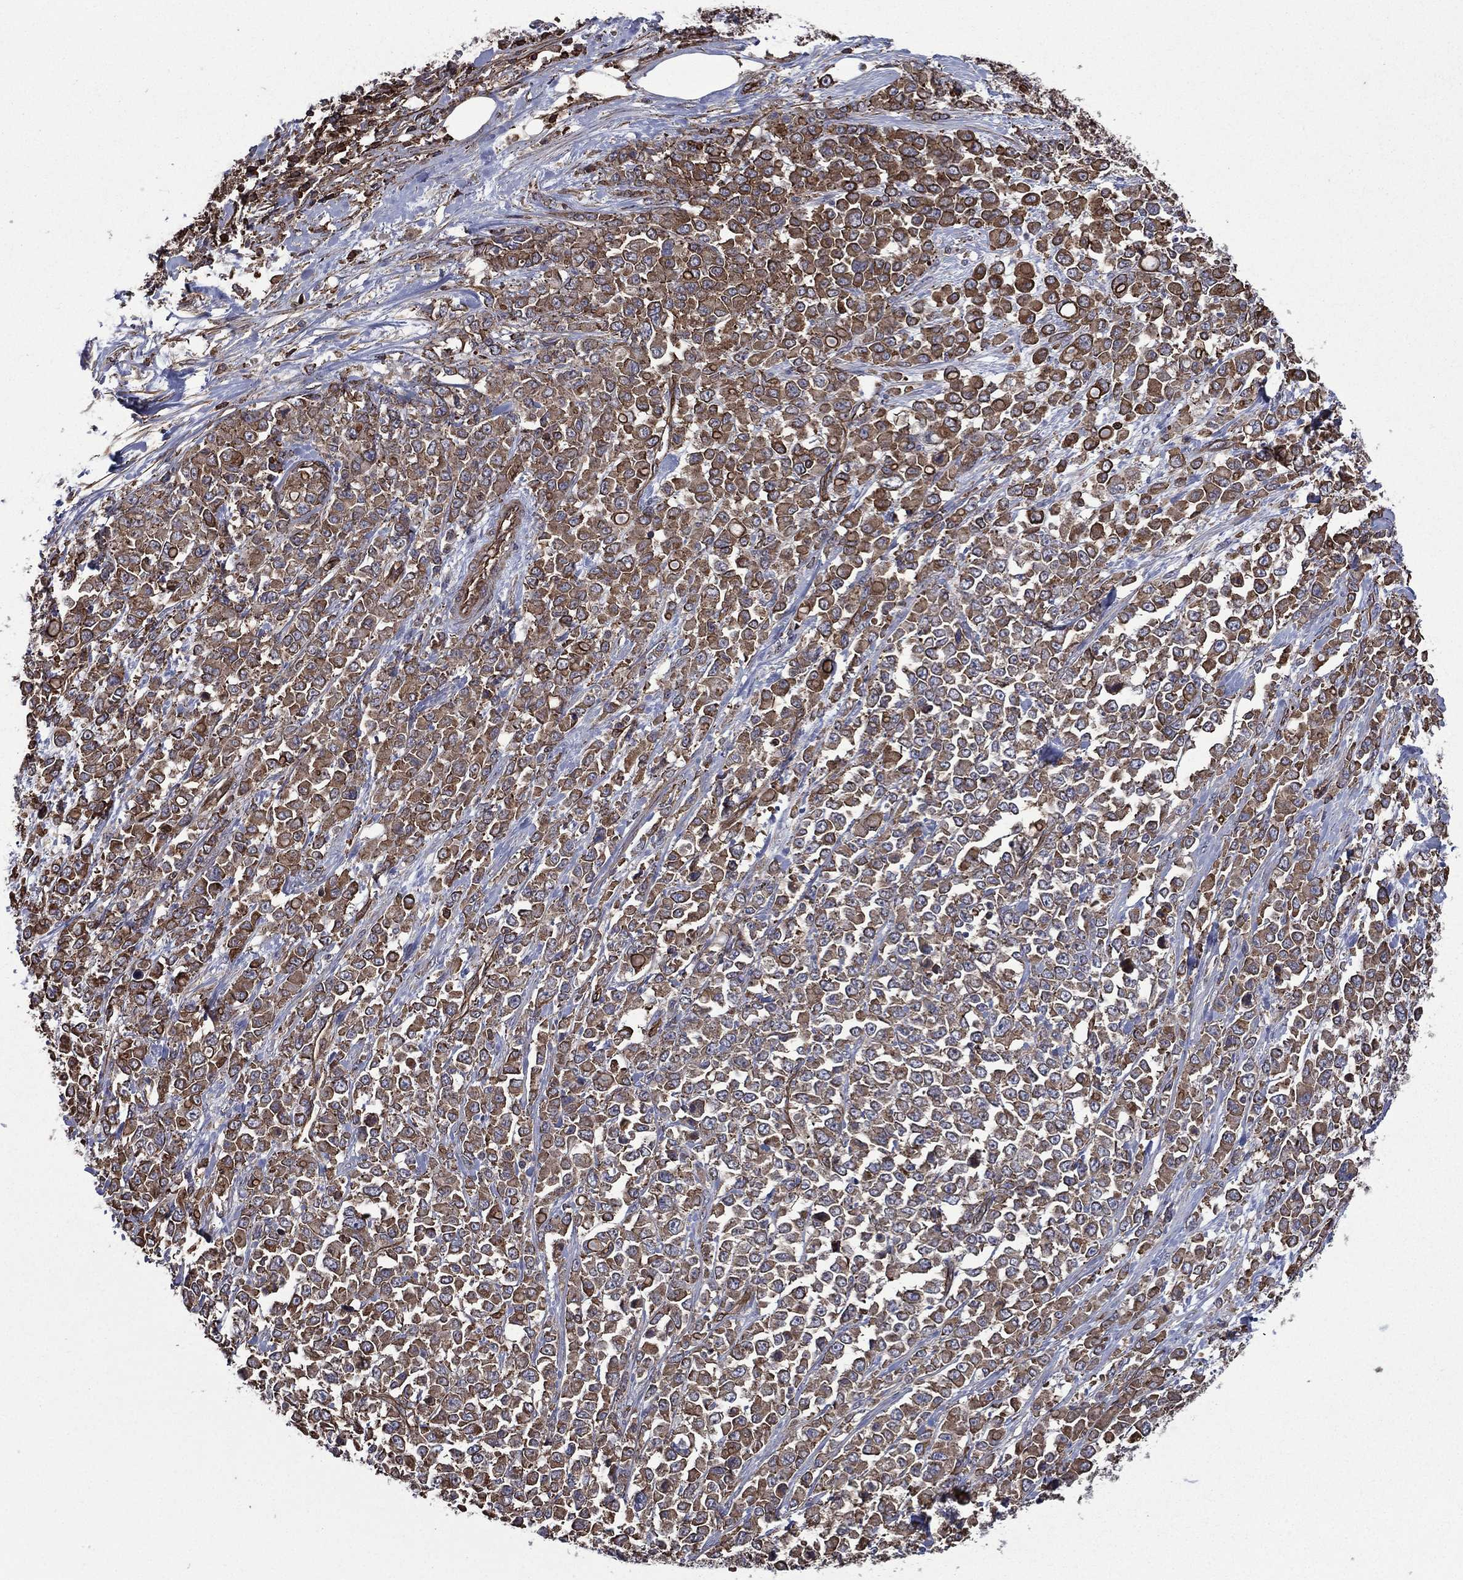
{"staining": {"intensity": "moderate", "quantity": ">75%", "location": "cytoplasmic/membranous"}, "tissue": "stomach cancer", "cell_type": "Tumor cells", "image_type": "cancer", "snomed": [{"axis": "morphology", "description": "Adenocarcinoma, NOS"}, {"axis": "topography", "description": "Stomach"}], "caption": "Immunohistochemical staining of stomach cancer reveals moderate cytoplasmic/membranous protein positivity in approximately >75% of tumor cells. (Brightfield microscopy of DAB IHC at high magnification).", "gene": "PLPP3", "patient": {"sex": "female", "age": 76}}